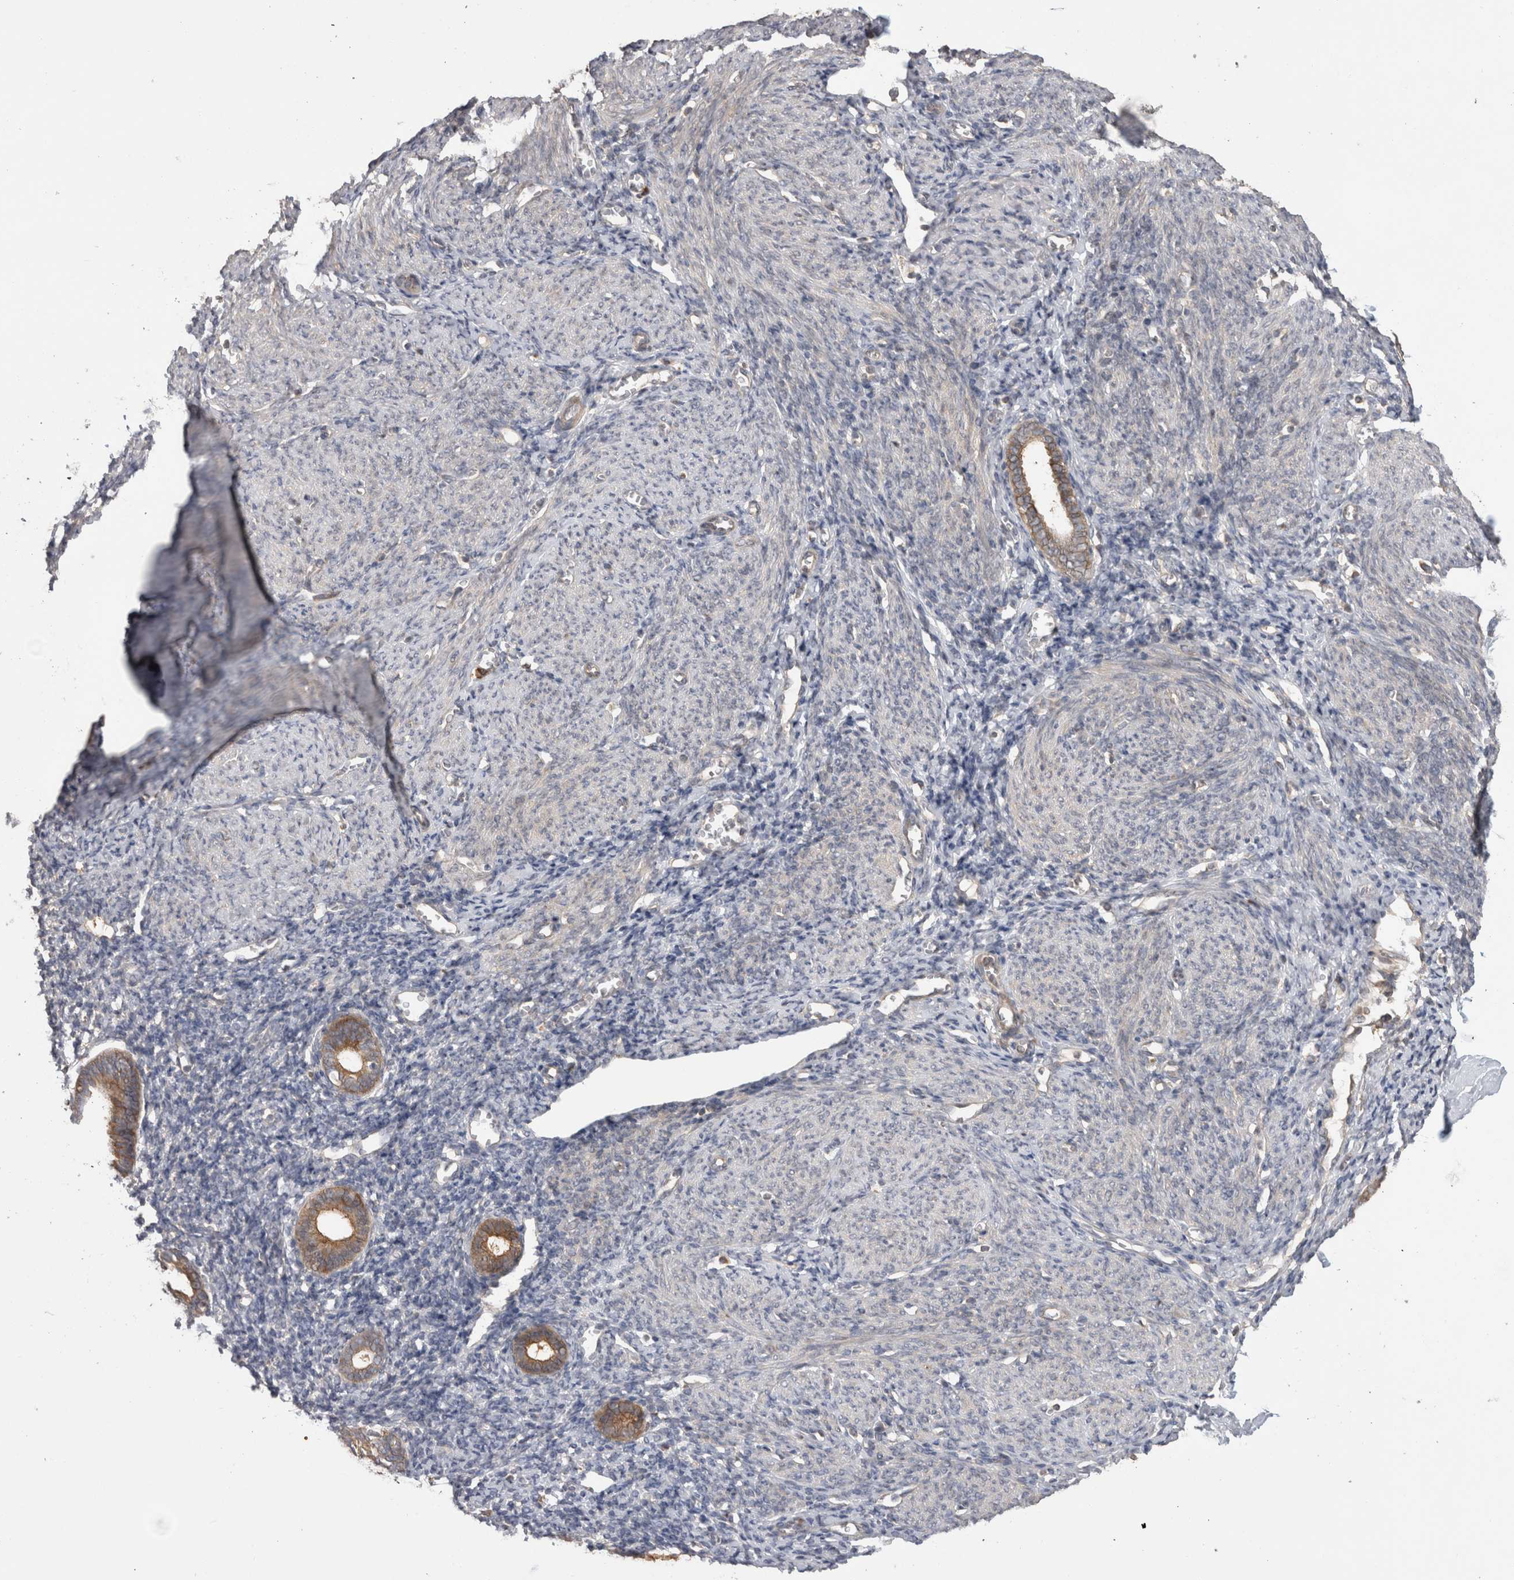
{"staining": {"intensity": "moderate", "quantity": "25%-75%", "location": "cytoplasmic/membranous"}, "tissue": "endometrium", "cell_type": "Cells in endometrial stroma", "image_type": "normal", "snomed": [{"axis": "morphology", "description": "Normal tissue, NOS"}, {"axis": "morphology", "description": "Adenocarcinoma, NOS"}, {"axis": "topography", "description": "Endometrium"}], "caption": "DAB immunohistochemical staining of unremarkable endometrium demonstrates moderate cytoplasmic/membranous protein positivity in approximately 25%-75% of cells in endometrial stroma.", "gene": "TBCE", "patient": {"sex": "female", "age": 57}}